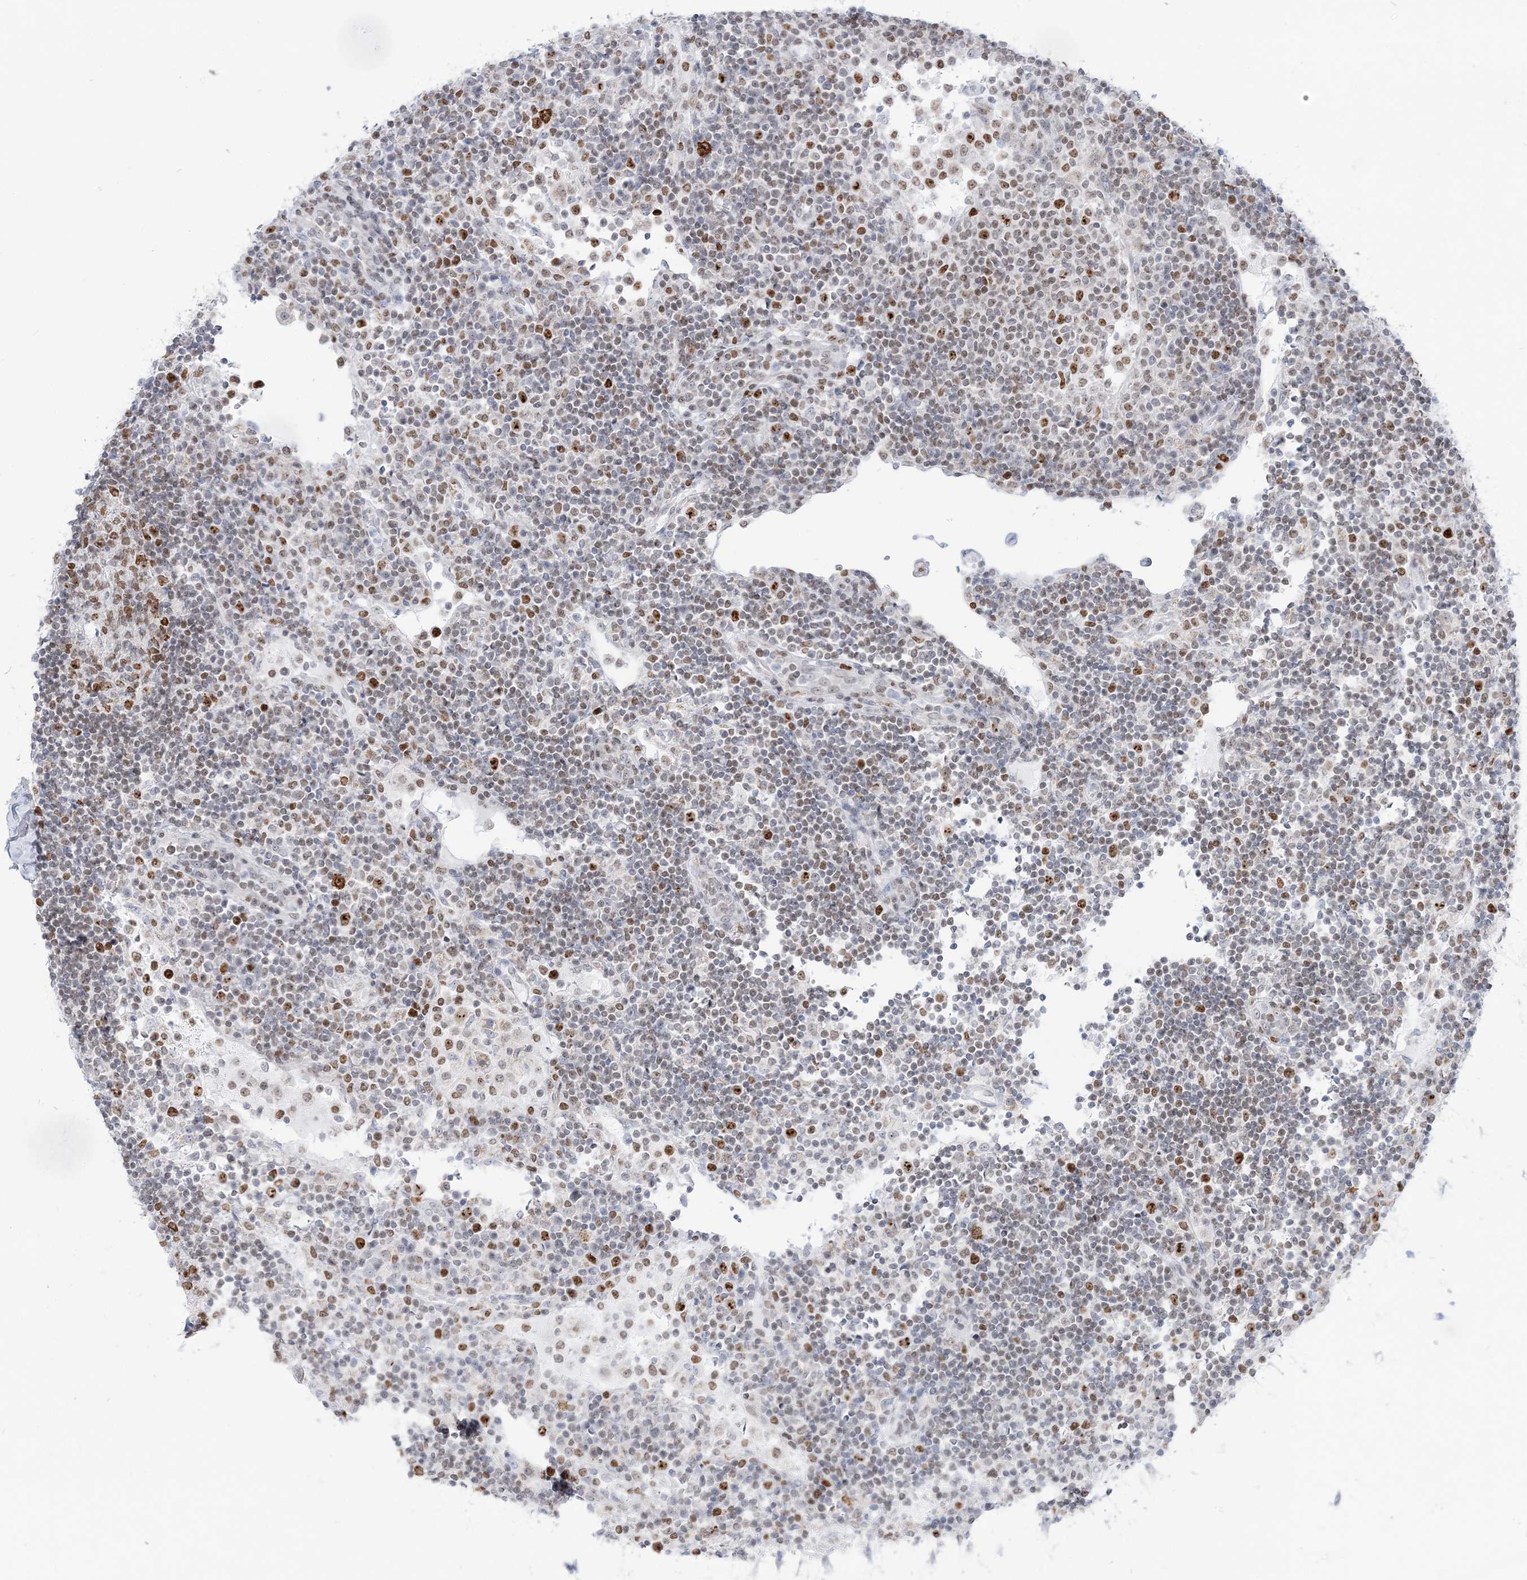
{"staining": {"intensity": "moderate", "quantity": "25%-75%", "location": "nuclear"}, "tissue": "lymph node", "cell_type": "Germinal center cells", "image_type": "normal", "snomed": [{"axis": "morphology", "description": "Normal tissue, NOS"}, {"axis": "topography", "description": "Lymph node"}], "caption": "Immunohistochemistry (IHC) of normal human lymph node displays medium levels of moderate nuclear positivity in approximately 25%-75% of germinal center cells.", "gene": "DDX21", "patient": {"sex": "female", "age": 53}}